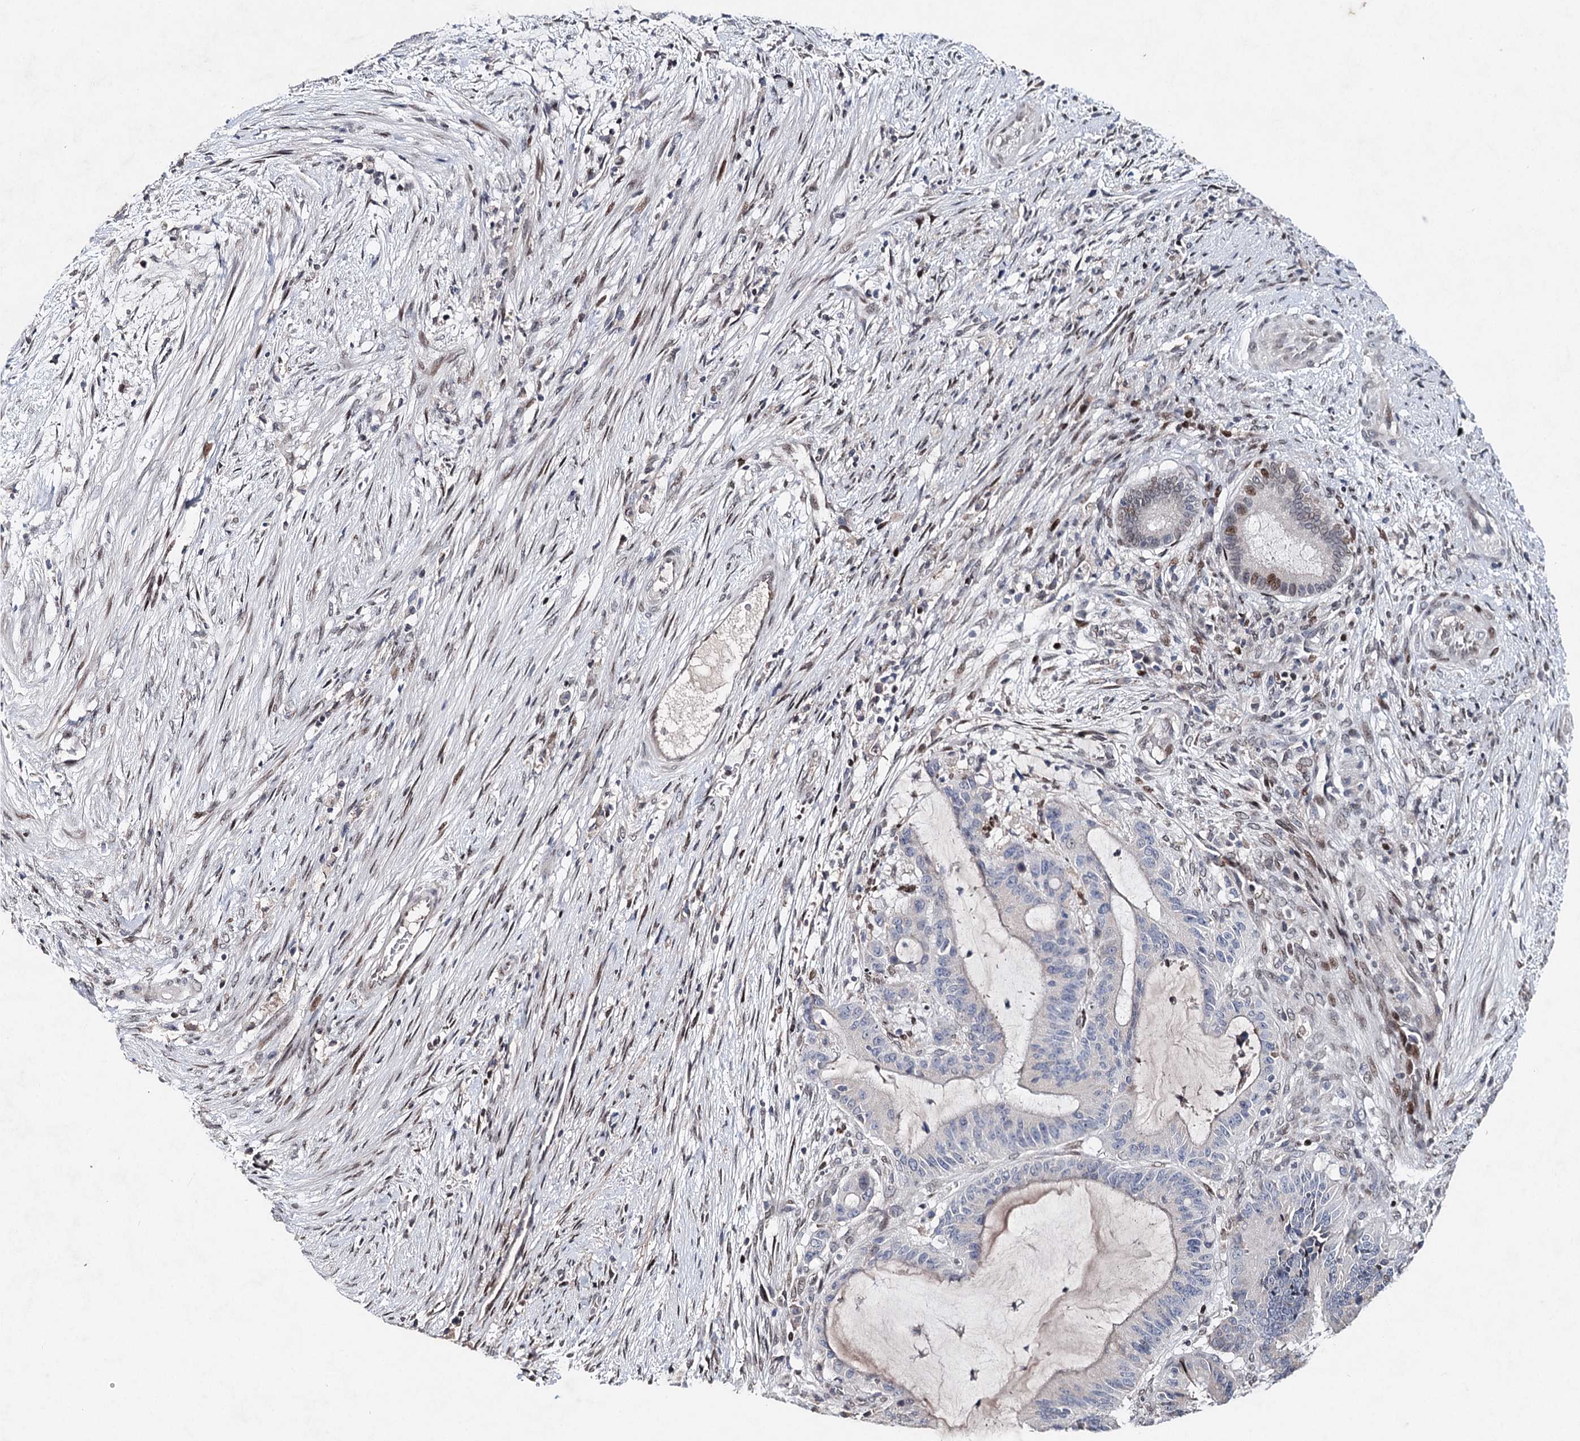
{"staining": {"intensity": "moderate", "quantity": "<25%", "location": "nuclear"}, "tissue": "liver cancer", "cell_type": "Tumor cells", "image_type": "cancer", "snomed": [{"axis": "morphology", "description": "Normal tissue, NOS"}, {"axis": "morphology", "description": "Cholangiocarcinoma"}, {"axis": "topography", "description": "Liver"}, {"axis": "topography", "description": "Peripheral nerve tissue"}], "caption": "The photomicrograph displays staining of liver cancer (cholangiocarcinoma), revealing moderate nuclear protein expression (brown color) within tumor cells. (IHC, brightfield microscopy, high magnification).", "gene": "FRMD4A", "patient": {"sex": "female", "age": 73}}